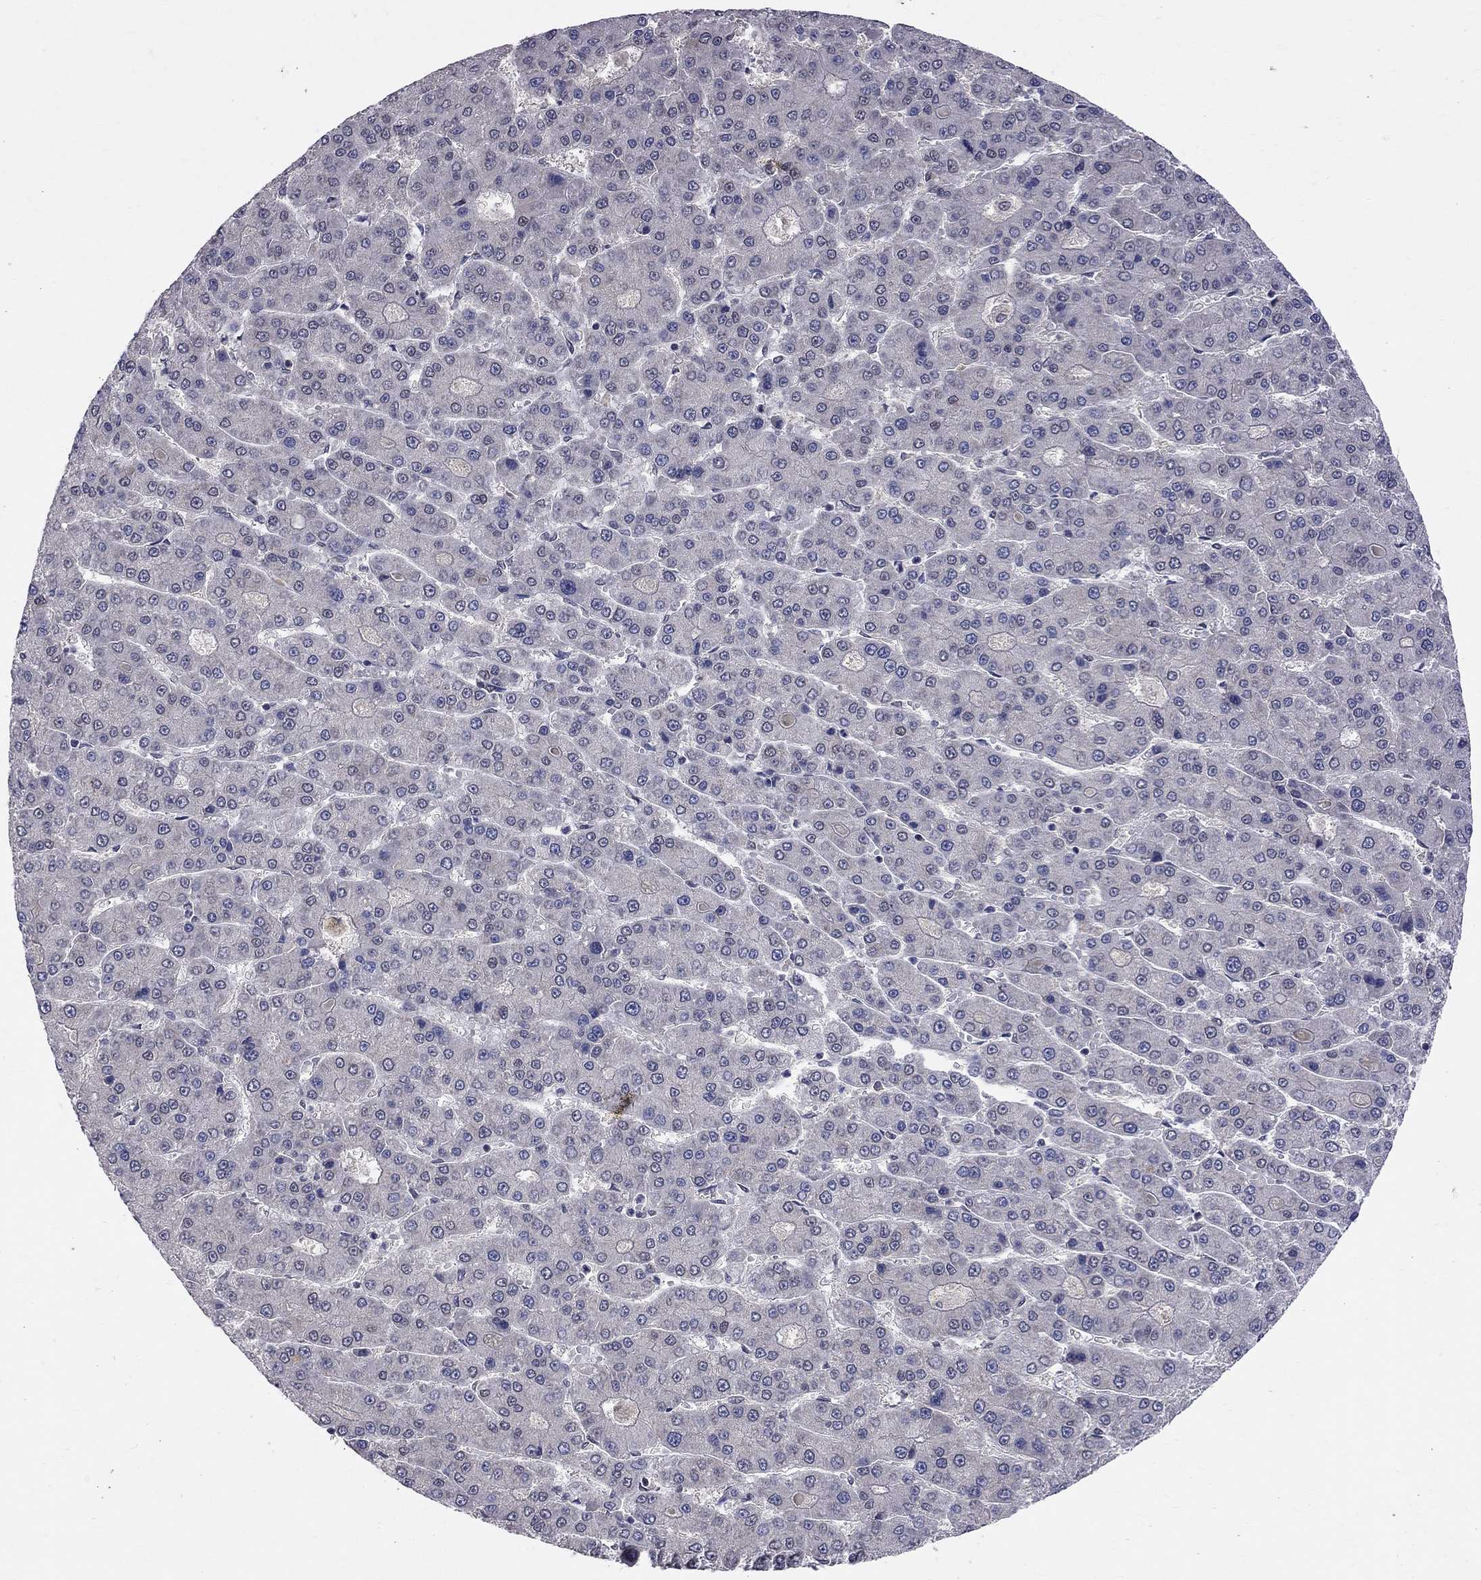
{"staining": {"intensity": "negative", "quantity": "none", "location": "none"}, "tissue": "liver cancer", "cell_type": "Tumor cells", "image_type": "cancer", "snomed": [{"axis": "morphology", "description": "Carcinoma, Hepatocellular, NOS"}, {"axis": "topography", "description": "Liver"}], "caption": "This image is of liver cancer (hepatocellular carcinoma) stained with immunohistochemistry (IHC) to label a protein in brown with the nuclei are counter-stained blue. There is no staining in tumor cells.", "gene": "SAP30L", "patient": {"sex": "male", "age": 70}}